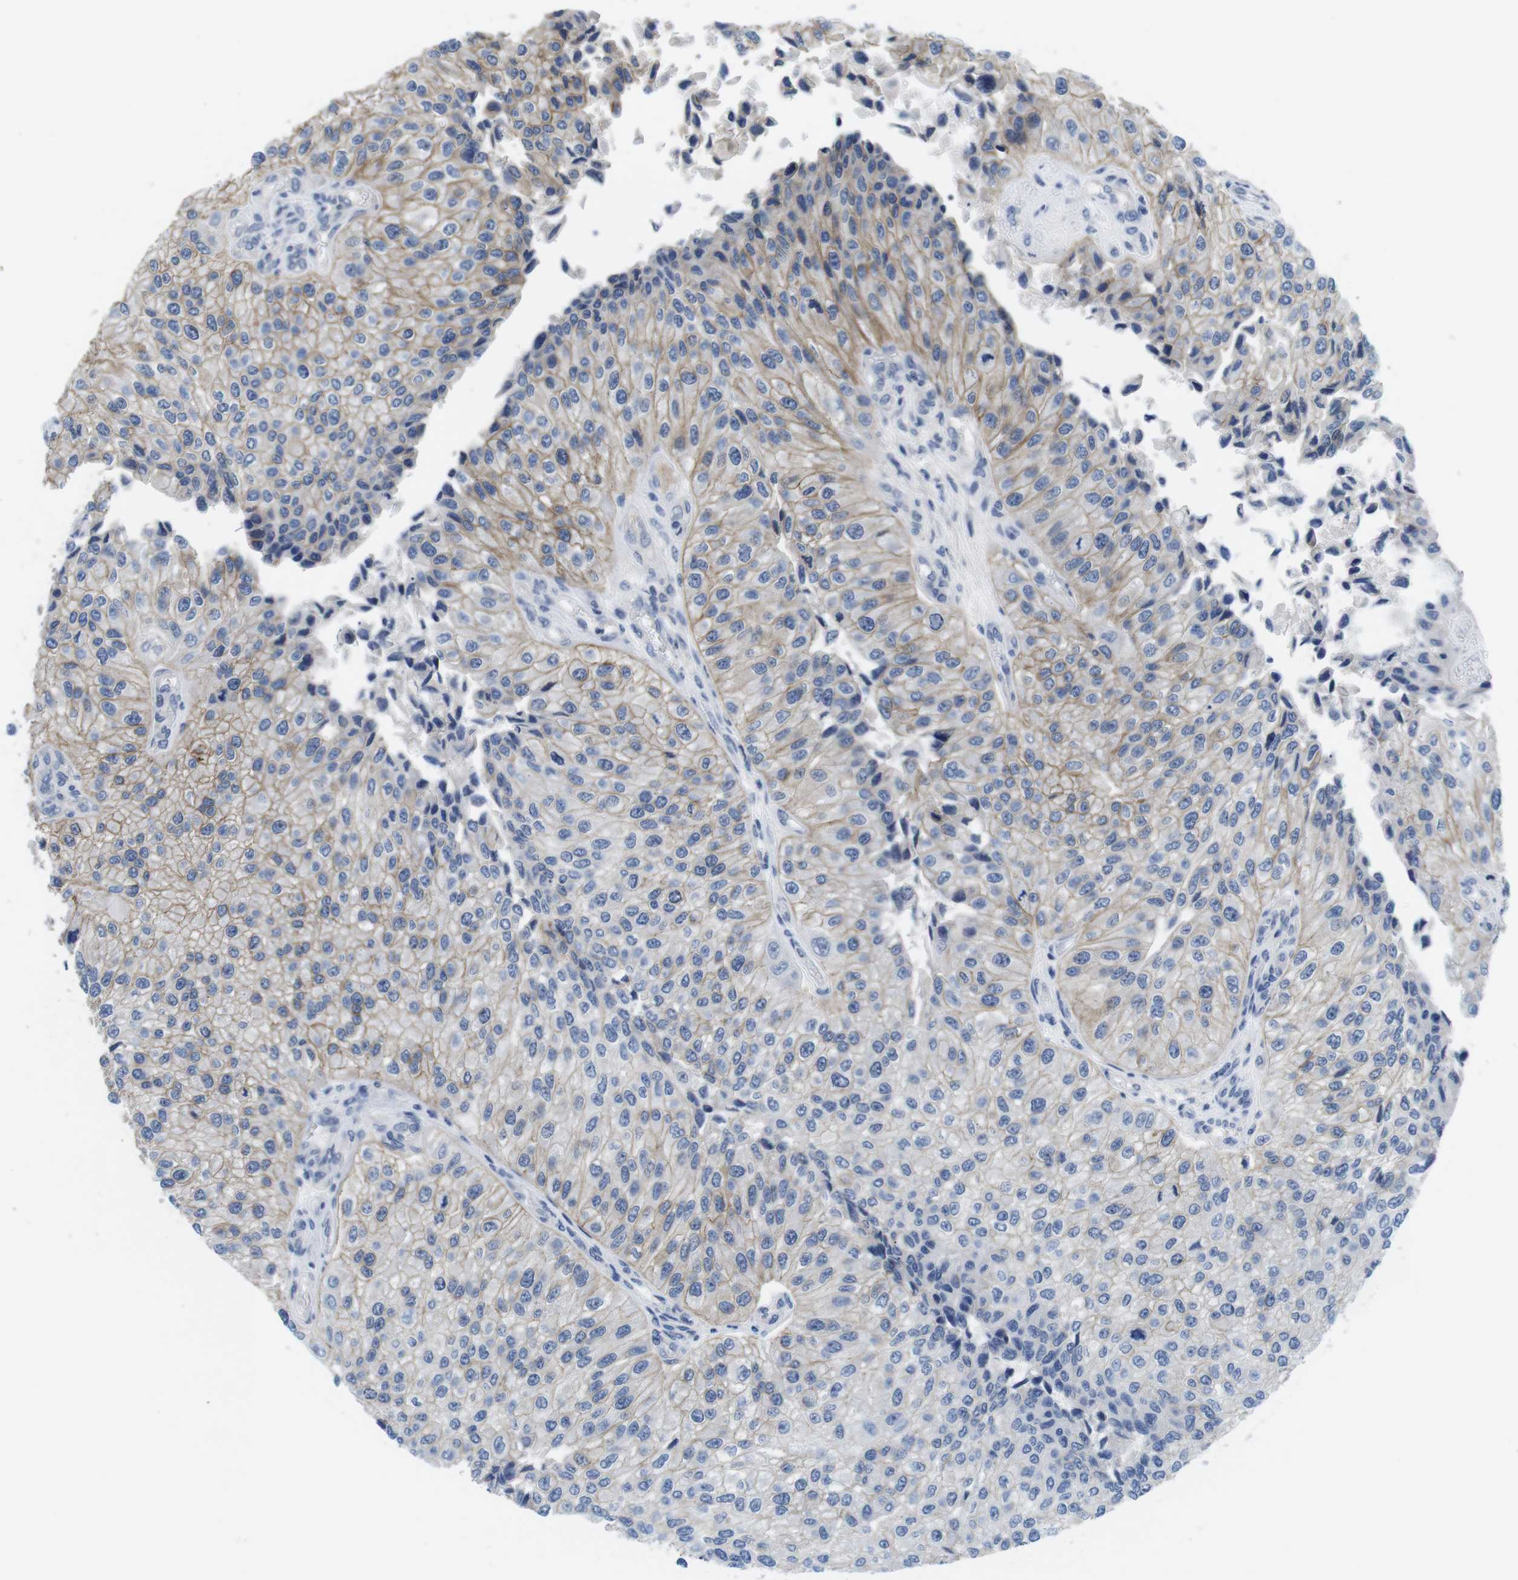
{"staining": {"intensity": "moderate", "quantity": "25%-75%", "location": "cytoplasmic/membranous"}, "tissue": "urothelial cancer", "cell_type": "Tumor cells", "image_type": "cancer", "snomed": [{"axis": "morphology", "description": "Urothelial carcinoma, High grade"}, {"axis": "topography", "description": "Kidney"}, {"axis": "topography", "description": "Urinary bladder"}], "caption": "Human high-grade urothelial carcinoma stained with a brown dye reveals moderate cytoplasmic/membranous positive staining in about 25%-75% of tumor cells.", "gene": "SCRIB", "patient": {"sex": "male", "age": 77}}